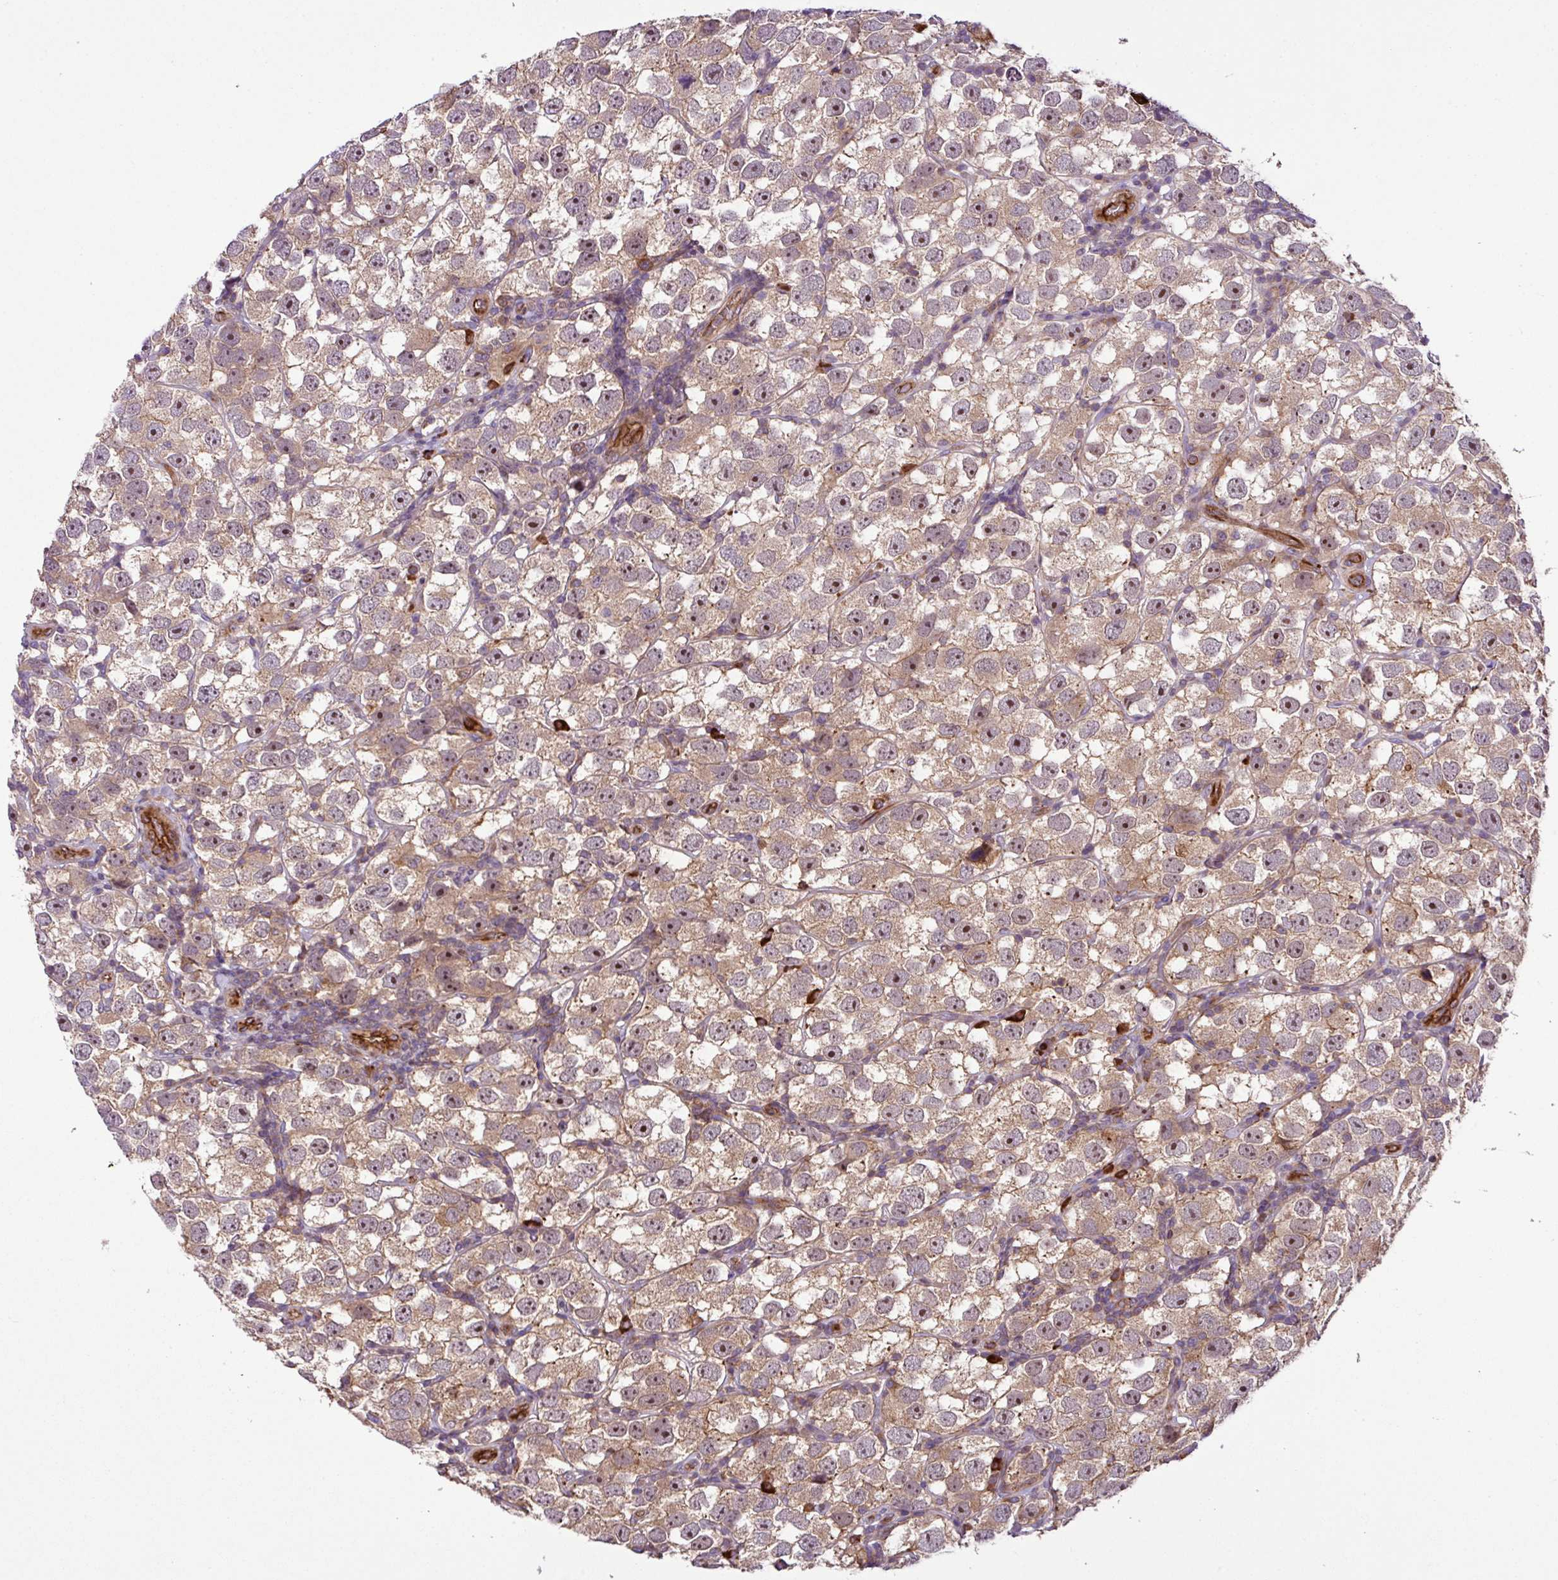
{"staining": {"intensity": "moderate", "quantity": ">75%", "location": "cytoplasmic/membranous,nuclear"}, "tissue": "testis cancer", "cell_type": "Tumor cells", "image_type": "cancer", "snomed": [{"axis": "morphology", "description": "Seminoma, NOS"}, {"axis": "topography", "description": "Testis"}], "caption": "Immunohistochemistry (DAB (3,3'-diaminobenzidine)) staining of seminoma (testis) shows moderate cytoplasmic/membranous and nuclear protein staining in approximately >75% of tumor cells. (DAB (3,3'-diaminobenzidine) = brown stain, brightfield microscopy at high magnification).", "gene": "ZNF266", "patient": {"sex": "male", "age": 26}}